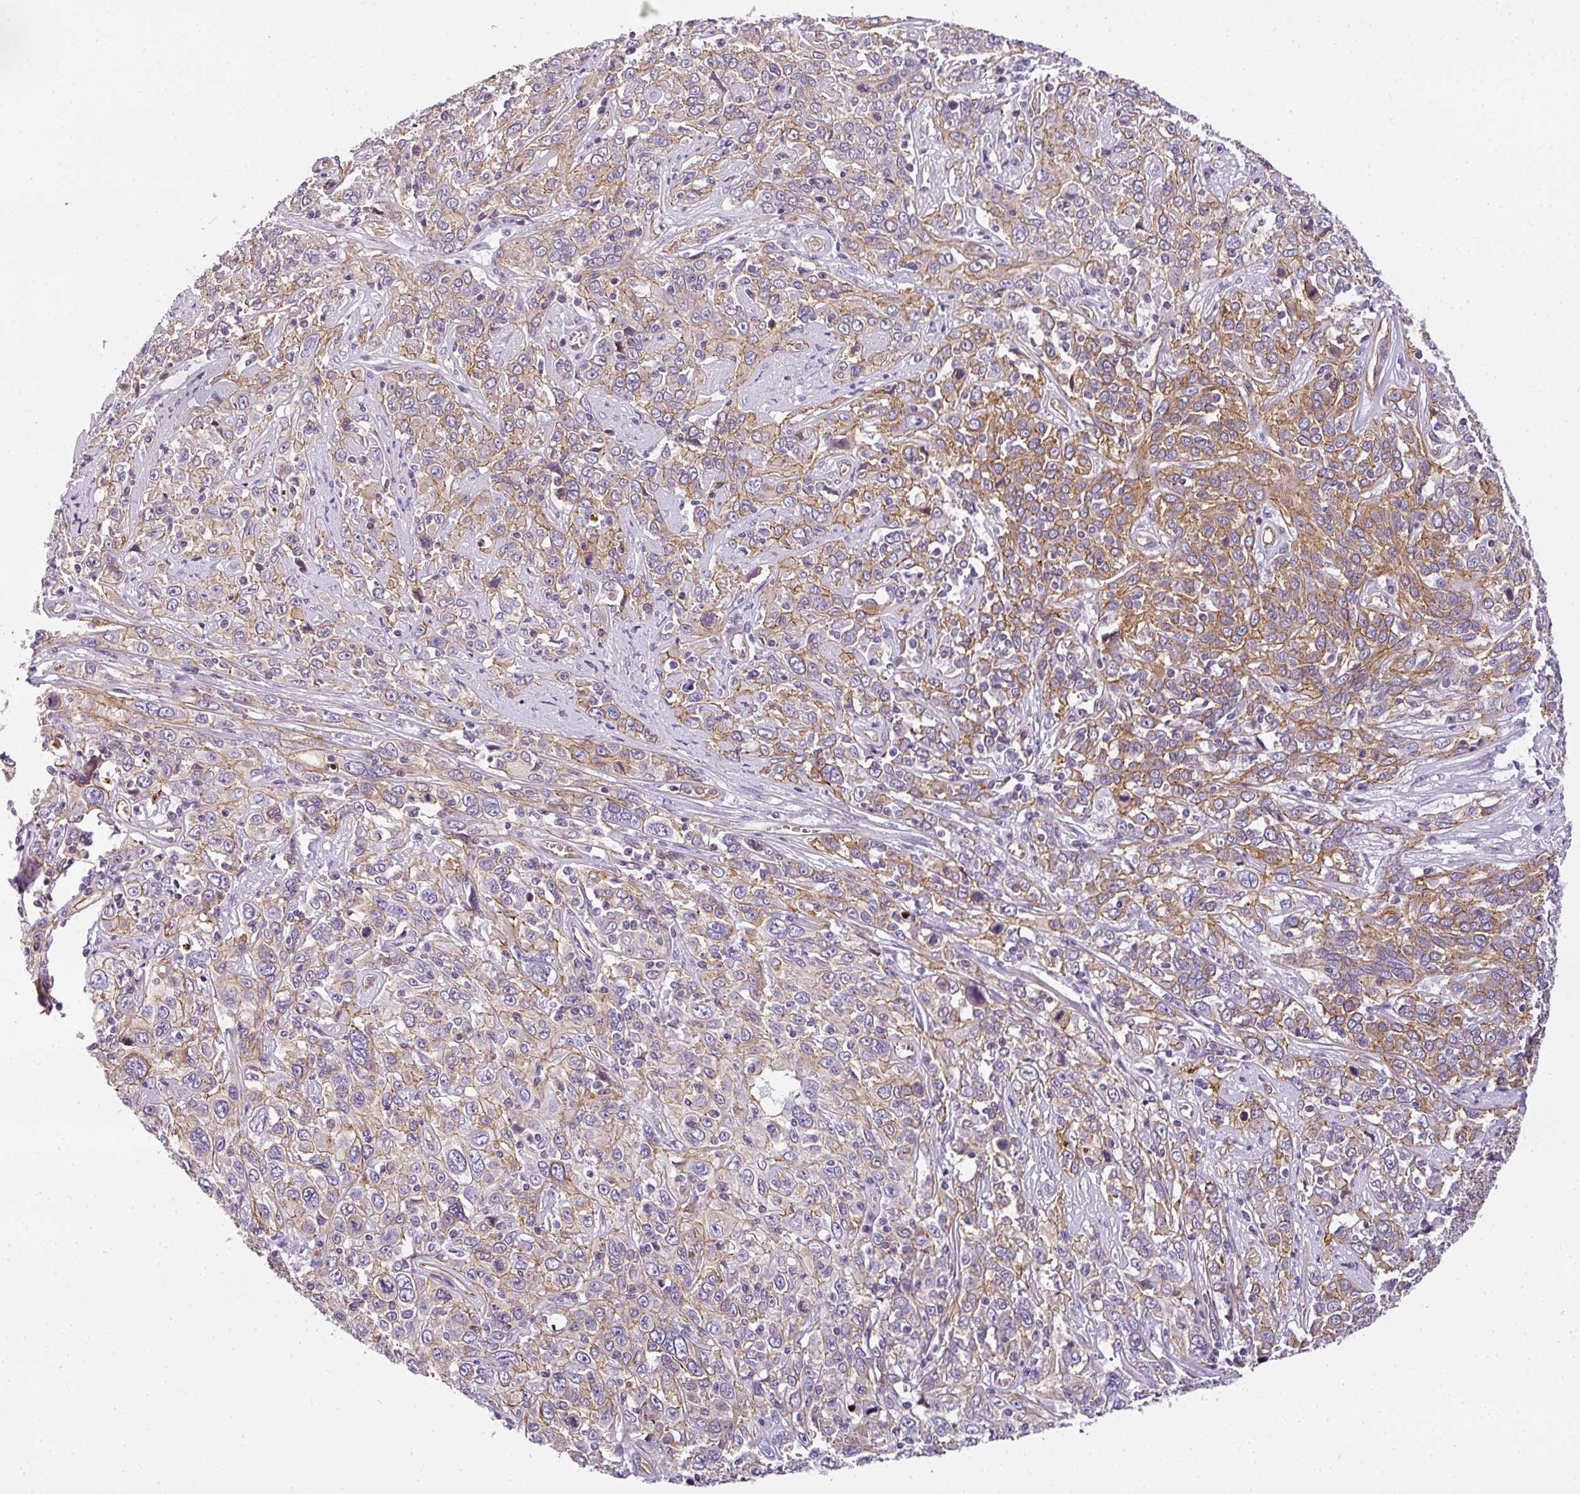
{"staining": {"intensity": "moderate", "quantity": "25%-75%", "location": "cytoplasmic/membranous"}, "tissue": "cervical cancer", "cell_type": "Tumor cells", "image_type": "cancer", "snomed": [{"axis": "morphology", "description": "Squamous cell carcinoma, NOS"}, {"axis": "topography", "description": "Cervix"}], "caption": "About 25%-75% of tumor cells in squamous cell carcinoma (cervical) demonstrate moderate cytoplasmic/membranous protein expression as visualized by brown immunohistochemical staining.", "gene": "OR11H4", "patient": {"sex": "female", "age": 46}}